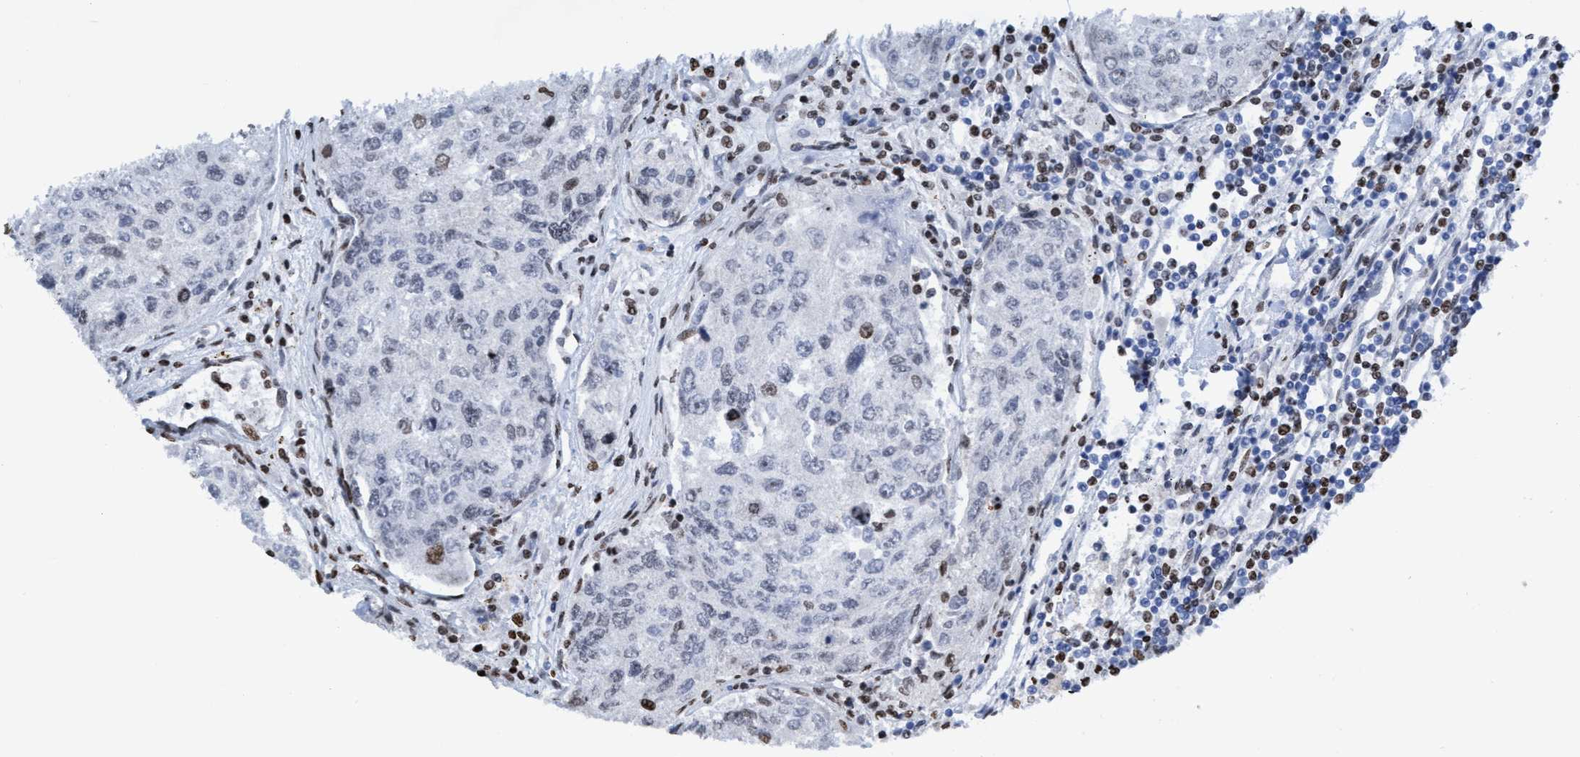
{"staining": {"intensity": "moderate", "quantity": "<25%", "location": "nuclear"}, "tissue": "urothelial cancer", "cell_type": "Tumor cells", "image_type": "cancer", "snomed": [{"axis": "morphology", "description": "Urothelial carcinoma, High grade"}, {"axis": "topography", "description": "Lymph node"}, {"axis": "topography", "description": "Urinary bladder"}], "caption": "Urothelial cancer stained with DAB immunohistochemistry (IHC) demonstrates low levels of moderate nuclear positivity in approximately <25% of tumor cells. (DAB (3,3'-diaminobenzidine) IHC with brightfield microscopy, high magnification).", "gene": "CBX2", "patient": {"sex": "male", "age": 51}}